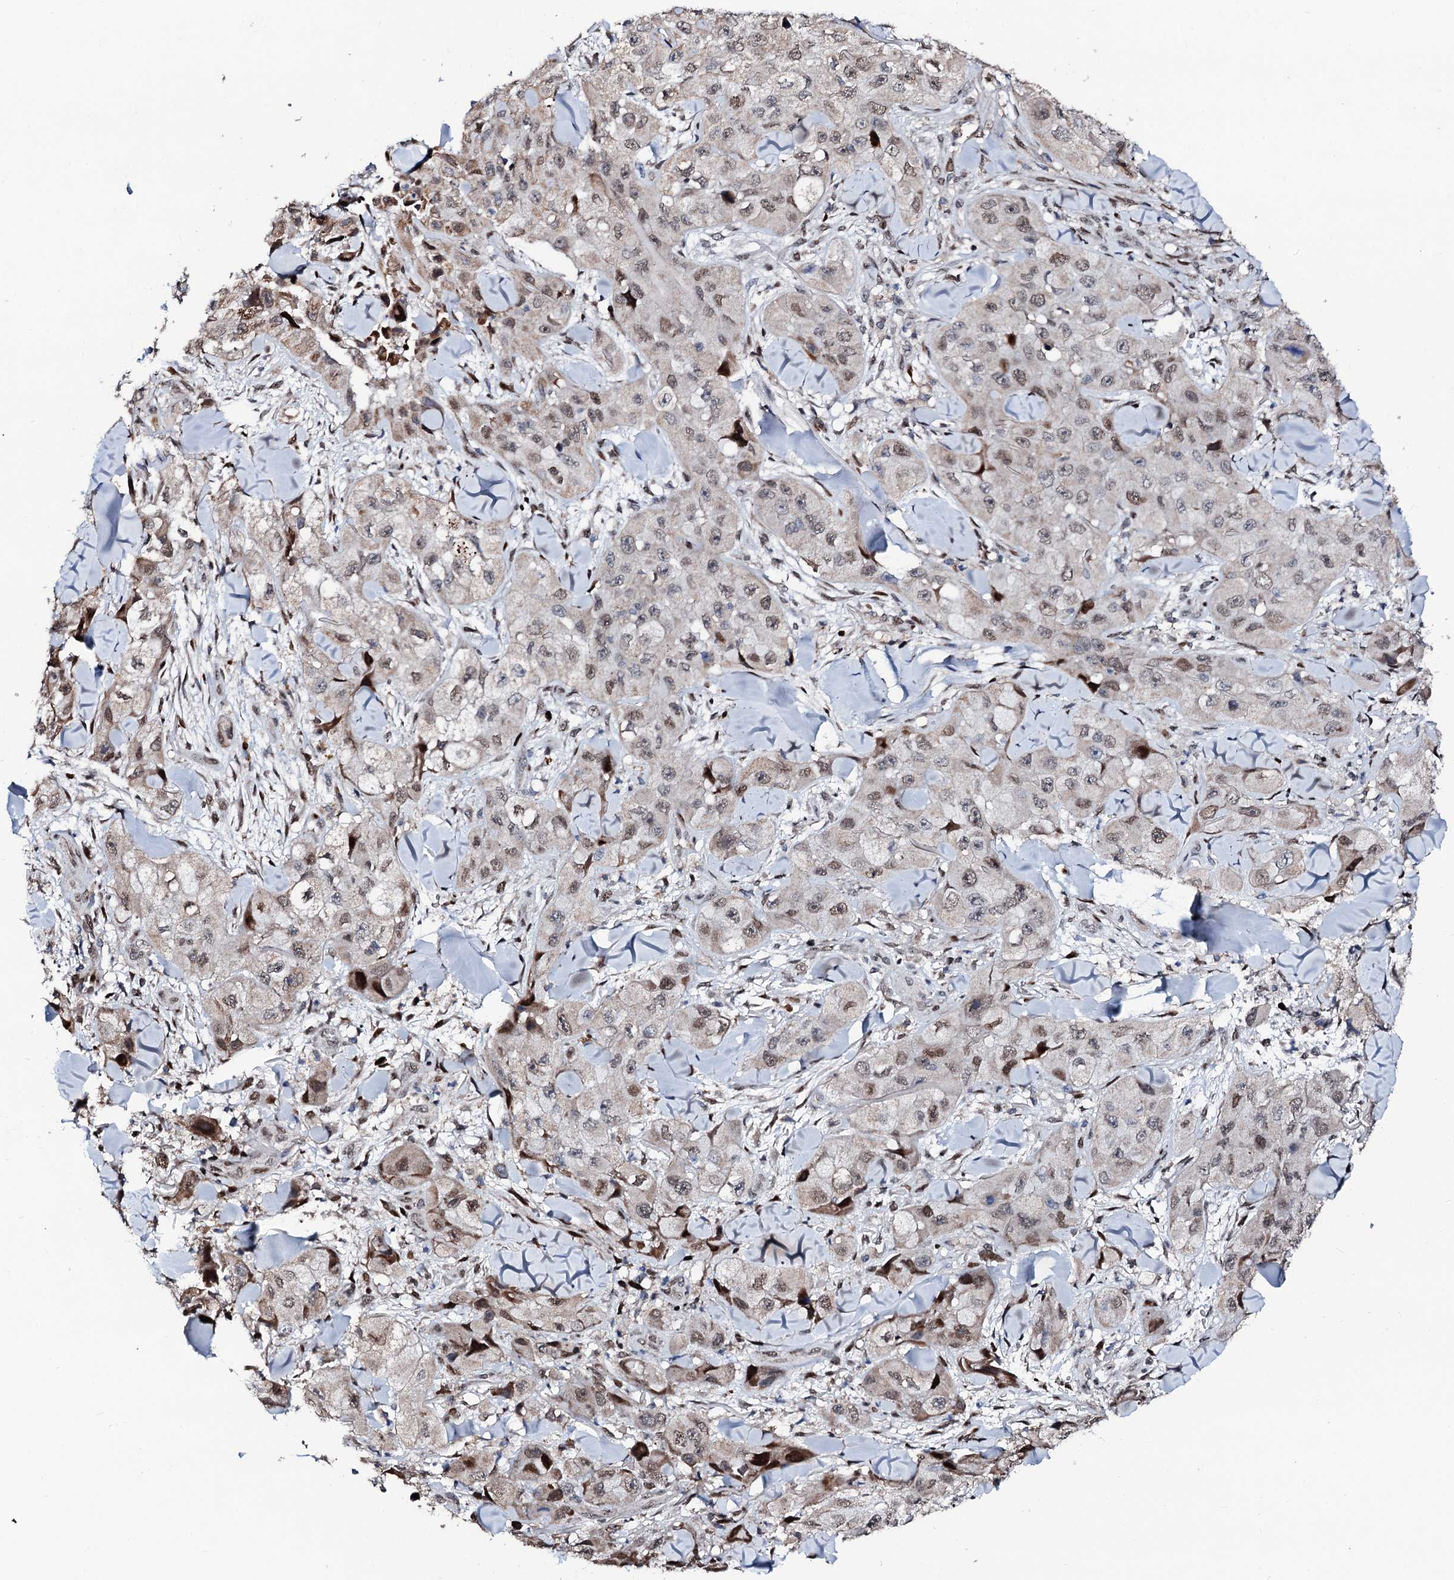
{"staining": {"intensity": "moderate", "quantity": "25%-75%", "location": "nuclear"}, "tissue": "skin cancer", "cell_type": "Tumor cells", "image_type": "cancer", "snomed": [{"axis": "morphology", "description": "Squamous cell carcinoma, NOS"}, {"axis": "topography", "description": "Skin"}, {"axis": "topography", "description": "Subcutis"}], "caption": "Immunohistochemistry (IHC) of skin squamous cell carcinoma demonstrates medium levels of moderate nuclear staining in approximately 25%-75% of tumor cells. The staining was performed using DAB, with brown indicating positive protein expression. Nuclei are stained blue with hematoxylin.", "gene": "KIF18A", "patient": {"sex": "male", "age": 73}}